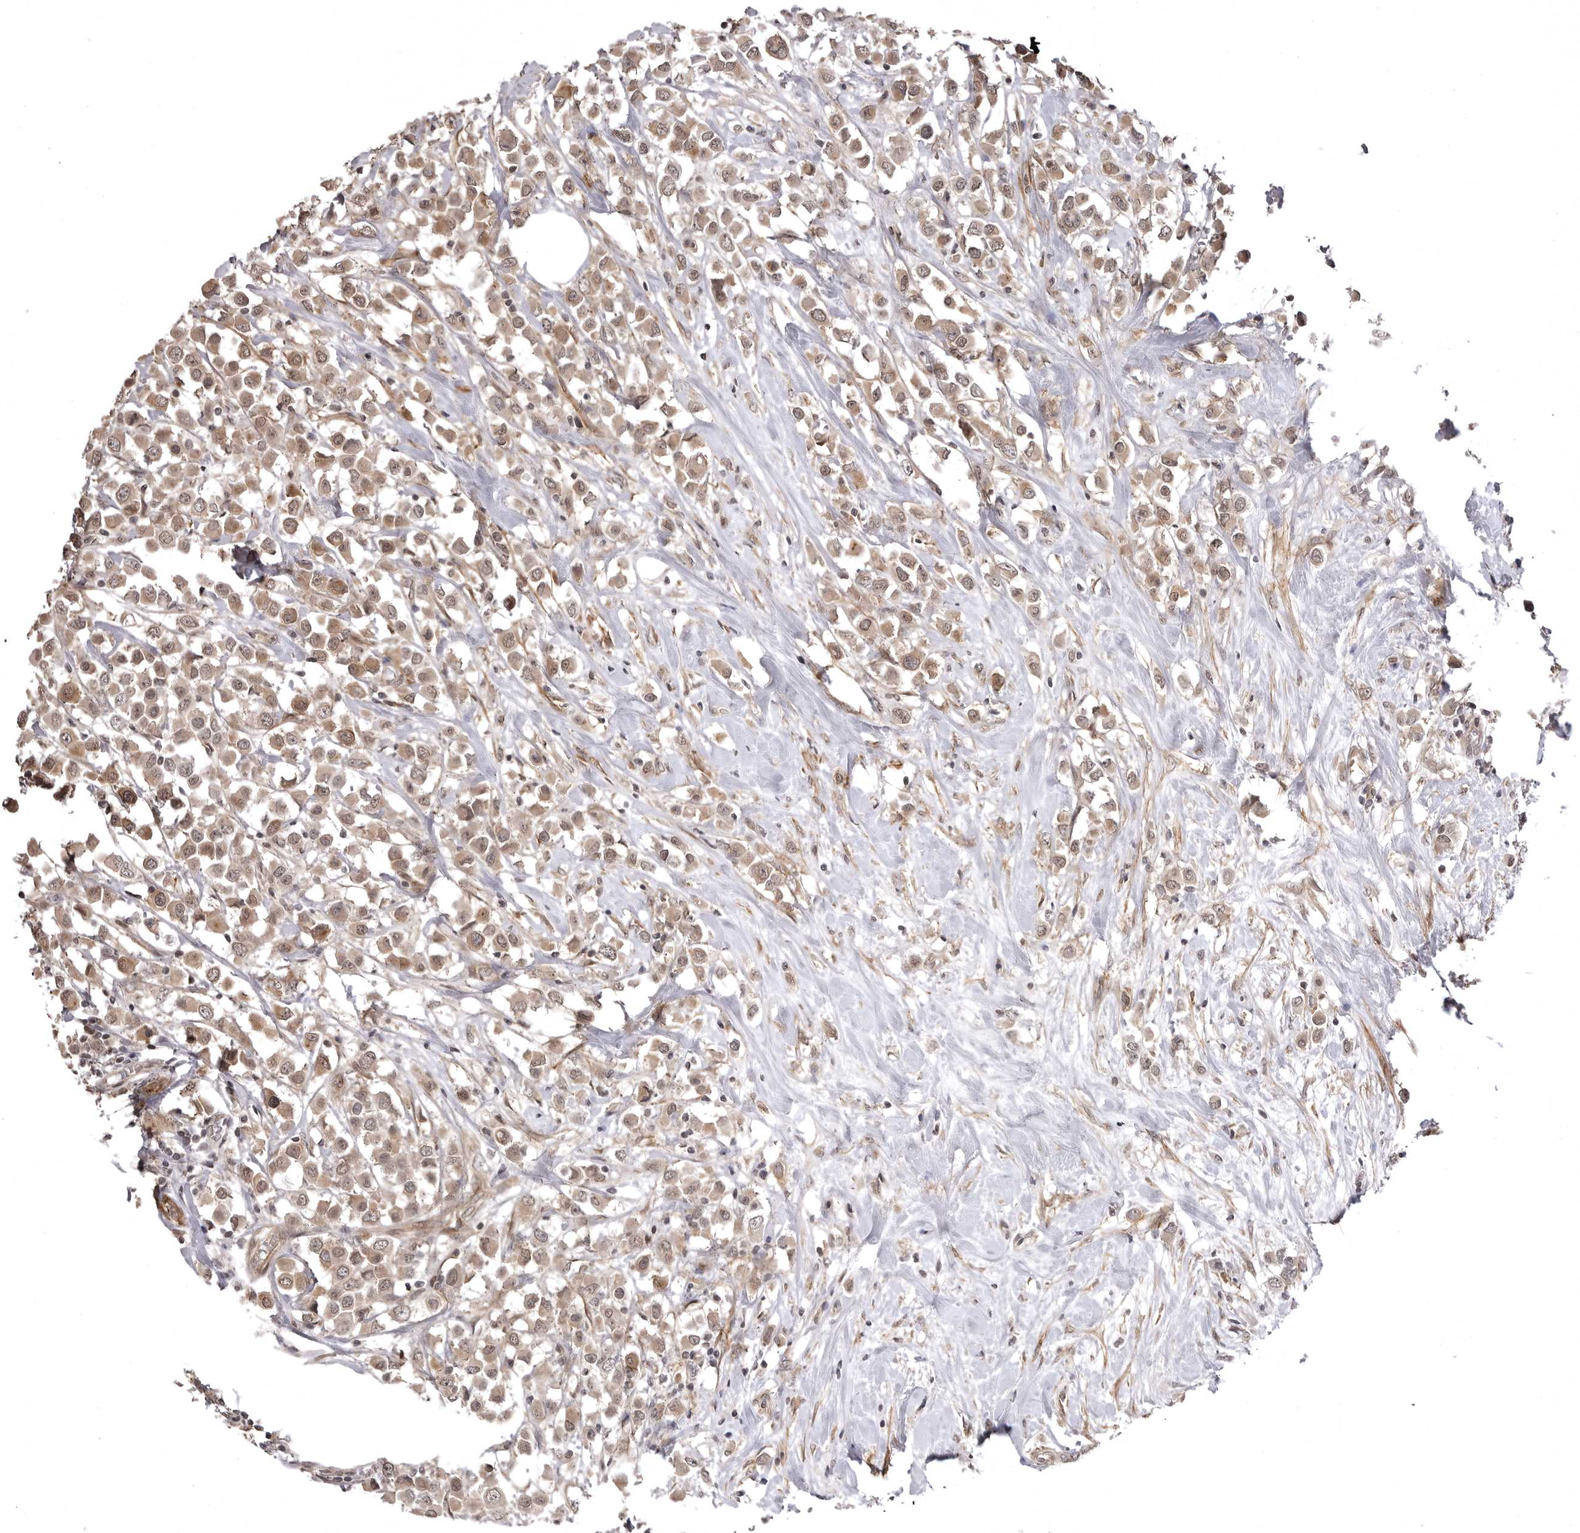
{"staining": {"intensity": "weak", "quantity": ">75%", "location": "cytoplasmic/membranous,nuclear"}, "tissue": "breast cancer", "cell_type": "Tumor cells", "image_type": "cancer", "snomed": [{"axis": "morphology", "description": "Duct carcinoma"}, {"axis": "topography", "description": "Breast"}], "caption": "This is a micrograph of IHC staining of breast infiltrating ductal carcinoma, which shows weak staining in the cytoplasmic/membranous and nuclear of tumor cells.", "gene": "SORBS1", "patient": {"sex": "female", "age": 61}}